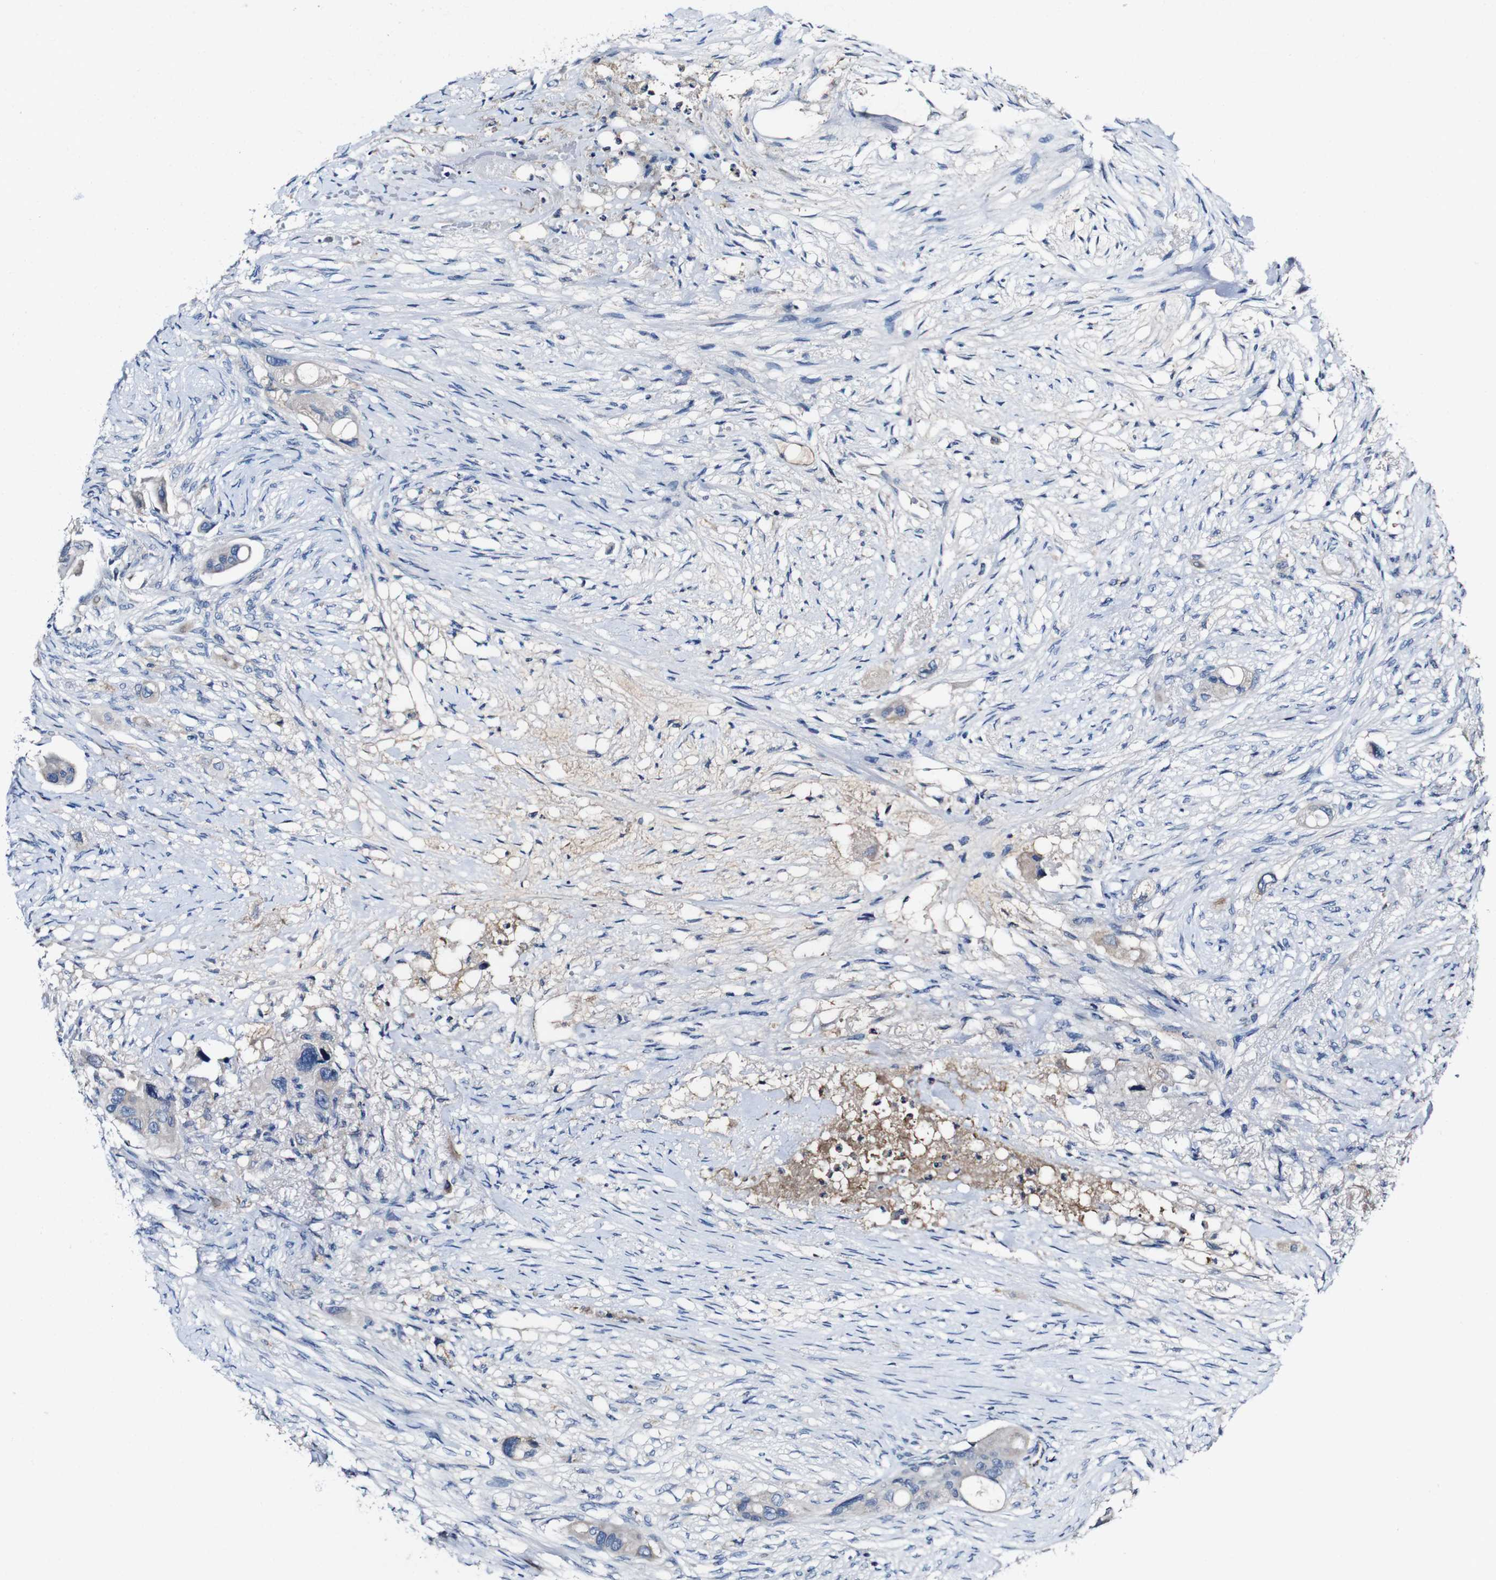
{"staining": {"intensity": "weak", "quantity": "<25%", "location": "cytoplasmic/membranous"}, "tissue": "colorectal cancer", "cell_type": "Tumor cells", "image_type": "cancer", "snomed": [{"axis": "morphology", "description": "Adenocarcinoma, NOS"}, {"axis": "topography", "description": "Colon"}], "caption": "This is a image of IHC staining of colorectal adenocarcinoma, which shows no expression in tumor cells. (DAB (3,3'-diaminobenzidine) immunohistochemistry visualized using brightfield microscopy, high magnification).", "gene": "GRAMD1A", "patient": {"sex": "female", "age": 57}}